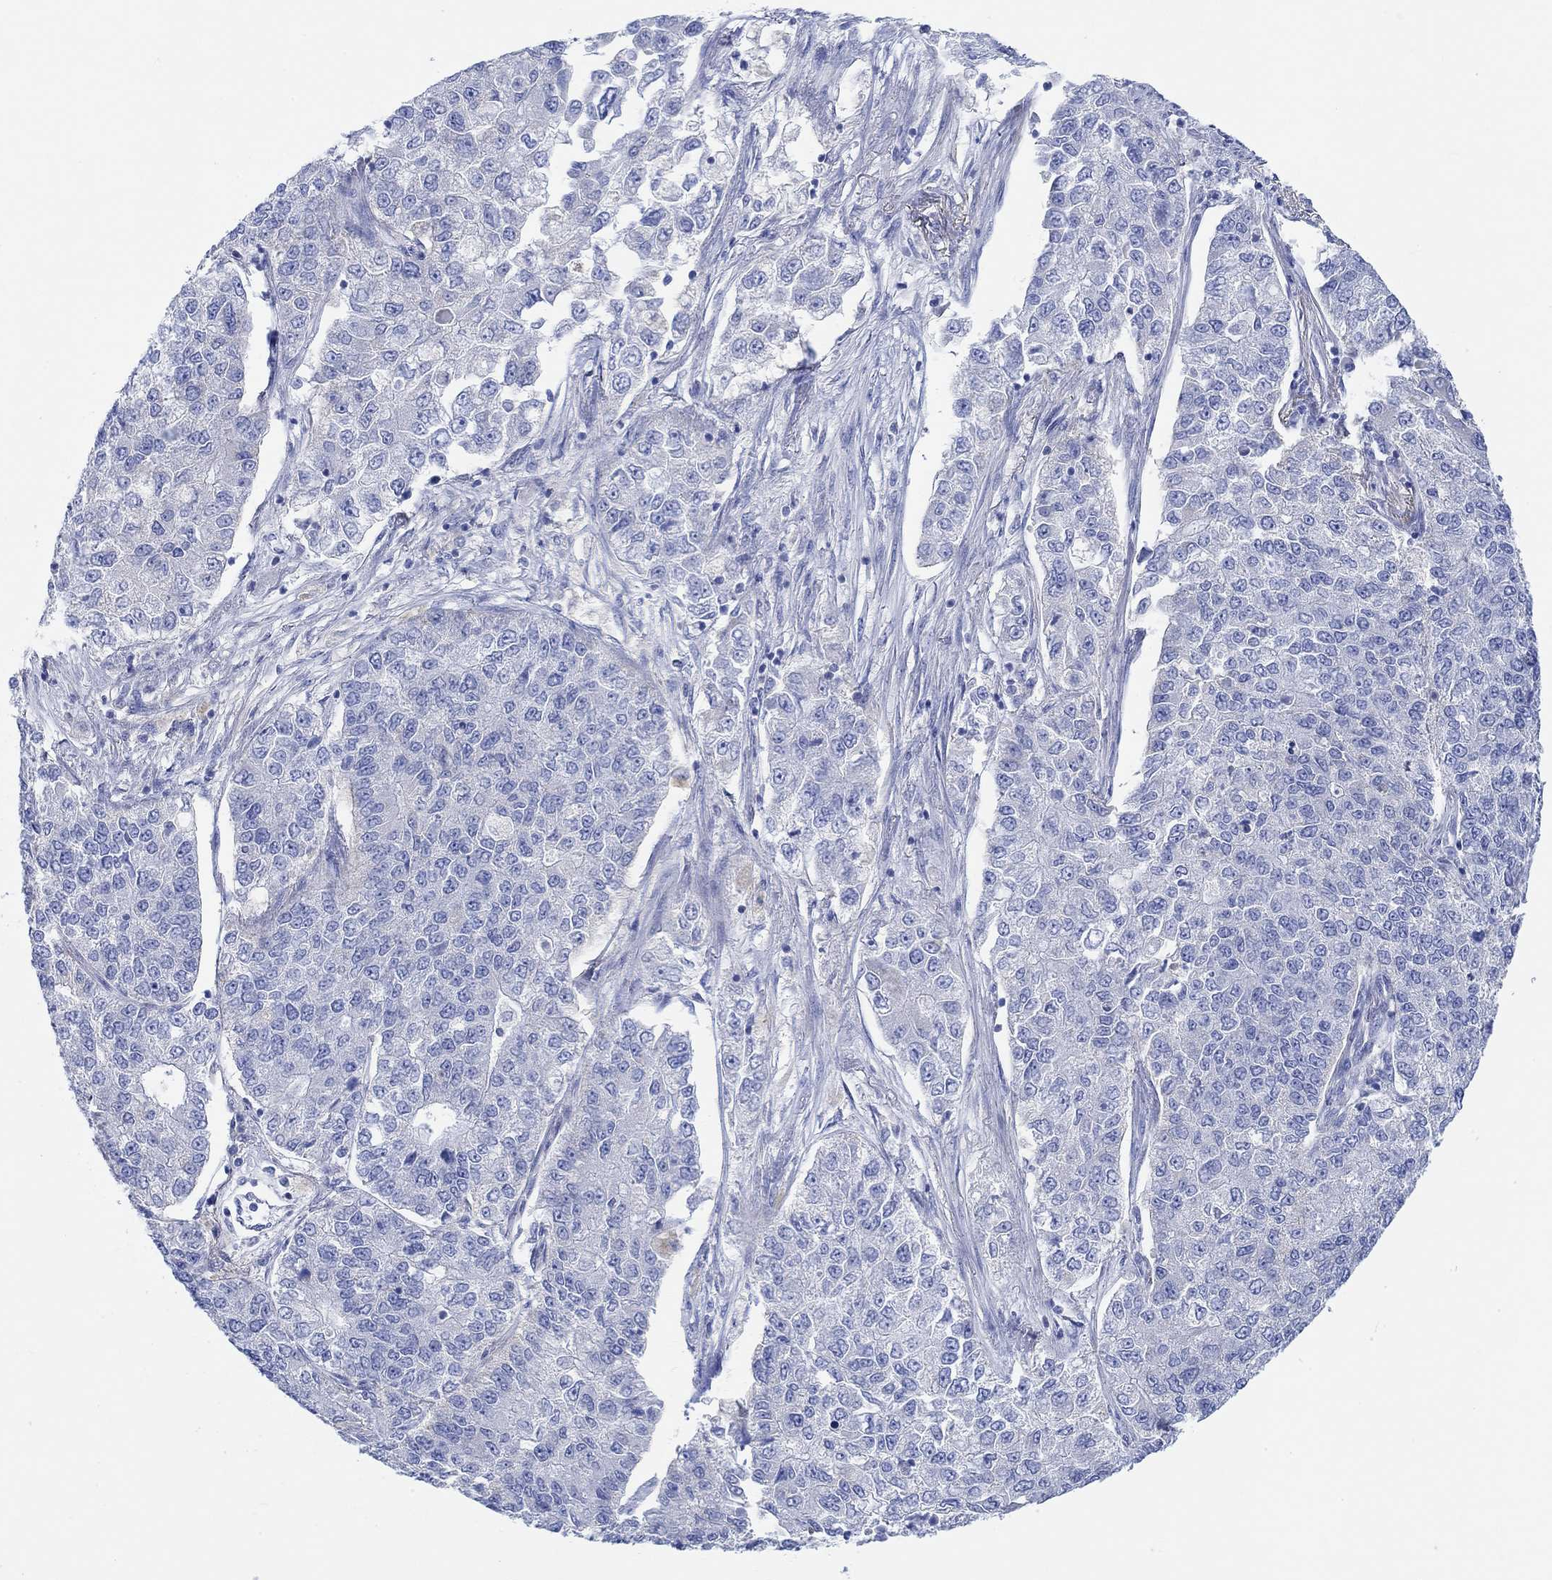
{"staining": {"intensity": "negative", "quantity": "none", "location": "none"}, "tissue": "lung cancer", "cell_type": "Tumor cells", "image_type": "cancer", "snomed": [{"axis": "morphology", "description": "Adenocarcinoma, NOS"}, {"axis": "topography", "description": "Lung"}], "caption": "A high-resolution photomicrograph shows IHC staining of adenocarcinoma (lung), which displays no significant expression in tumor cells.", "gene": "REEP6", "patient": {"sex": "male", "age": 49}}